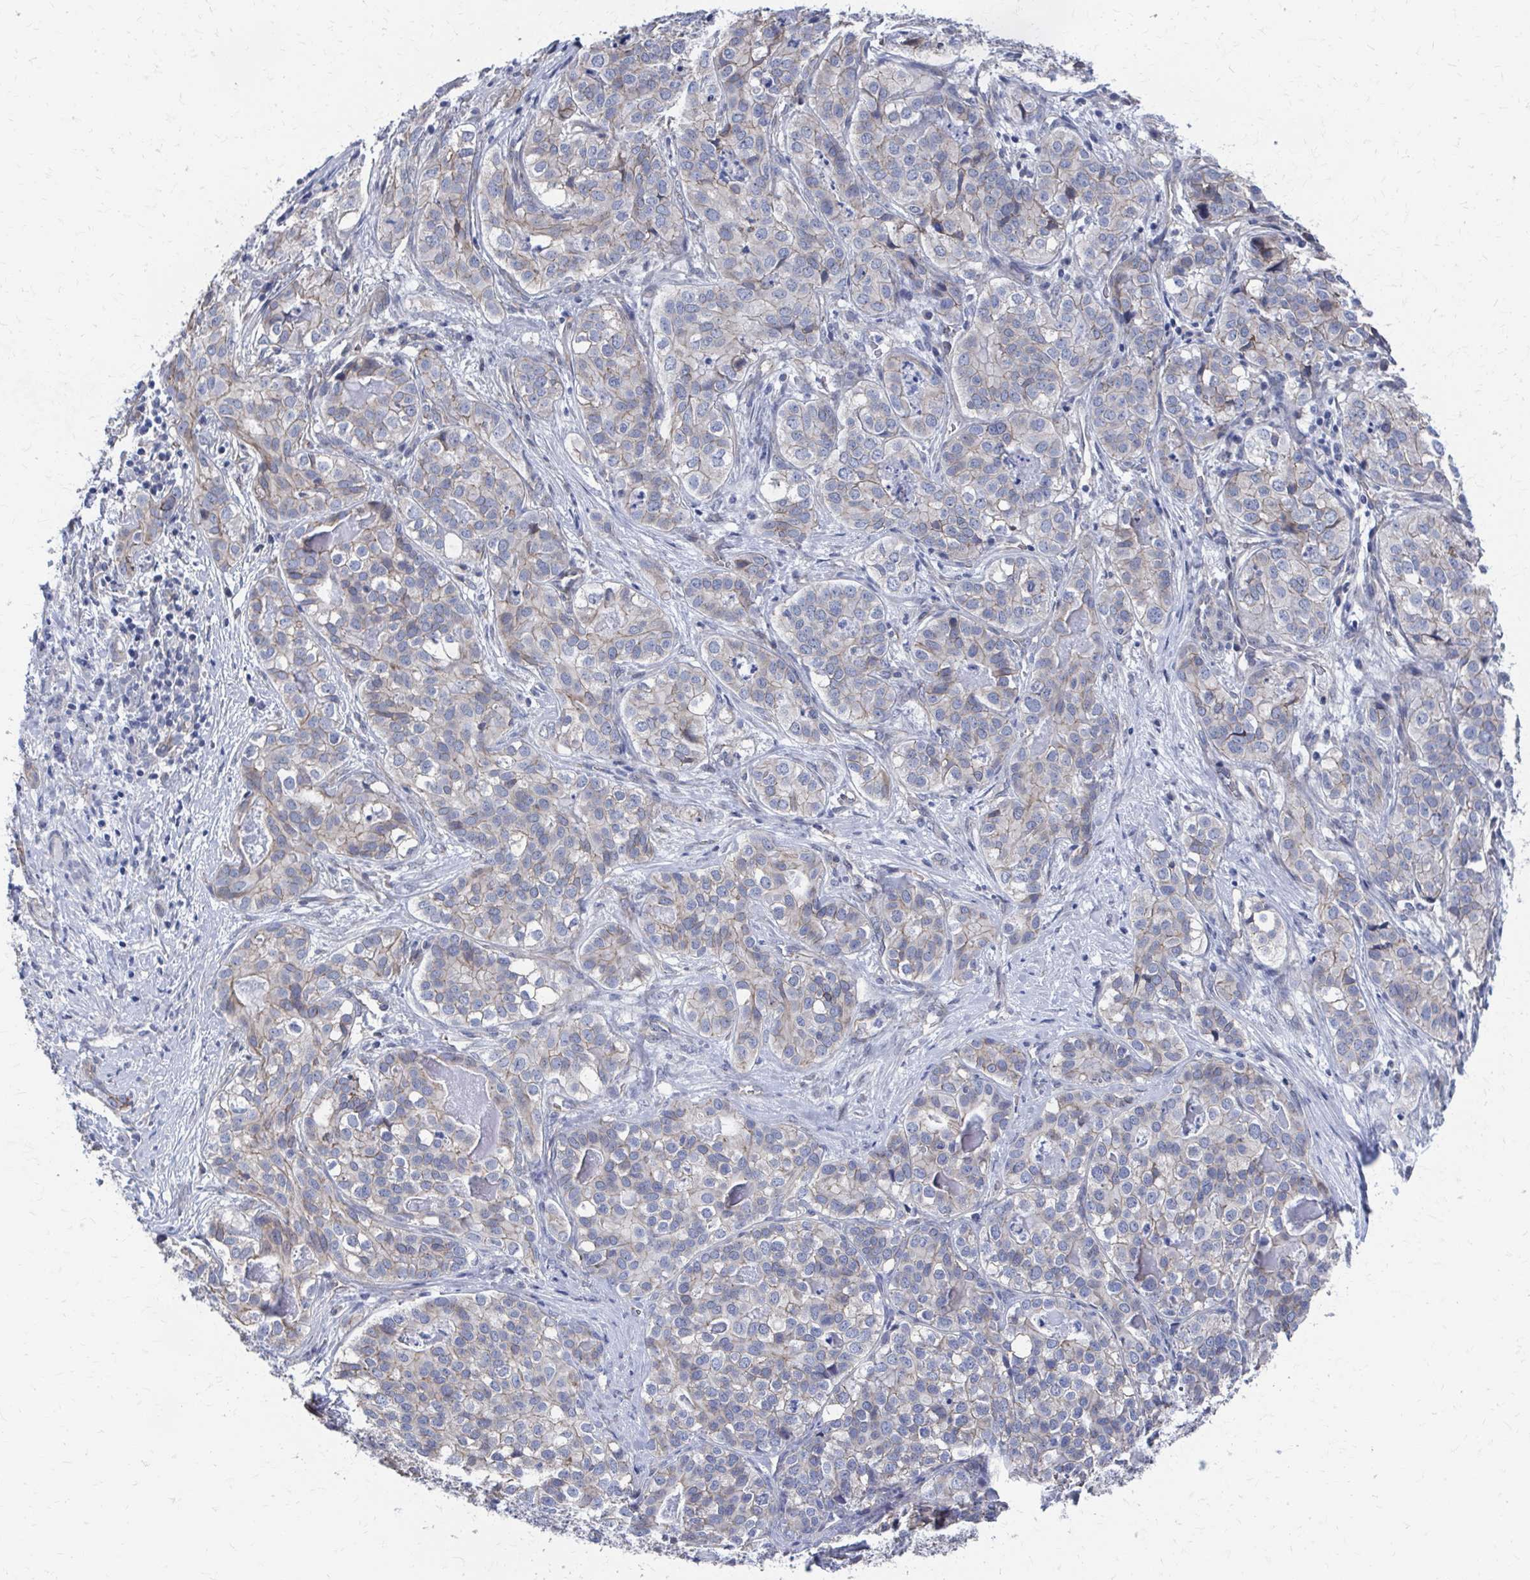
{"staining": {"intensity": "weak", "quantity": "<25%", "location": "cytoplasmic/membranous"}, "tissue": "liver cancer", "cell_type": "Tumor cells", "image_type": "cancer", "snomed": [{"axis": "morphology", "description": "Cholangiocarcinoma"}, {"axis": "topography", "description": "Liver"}], "caption": "This is an IHC micrograph of liver cancer (cholangiocarcinoma). There is no positivity in tumor cells.", "gene": "PLEKHG7", "patient": {"sex": "male", "age": 56}}